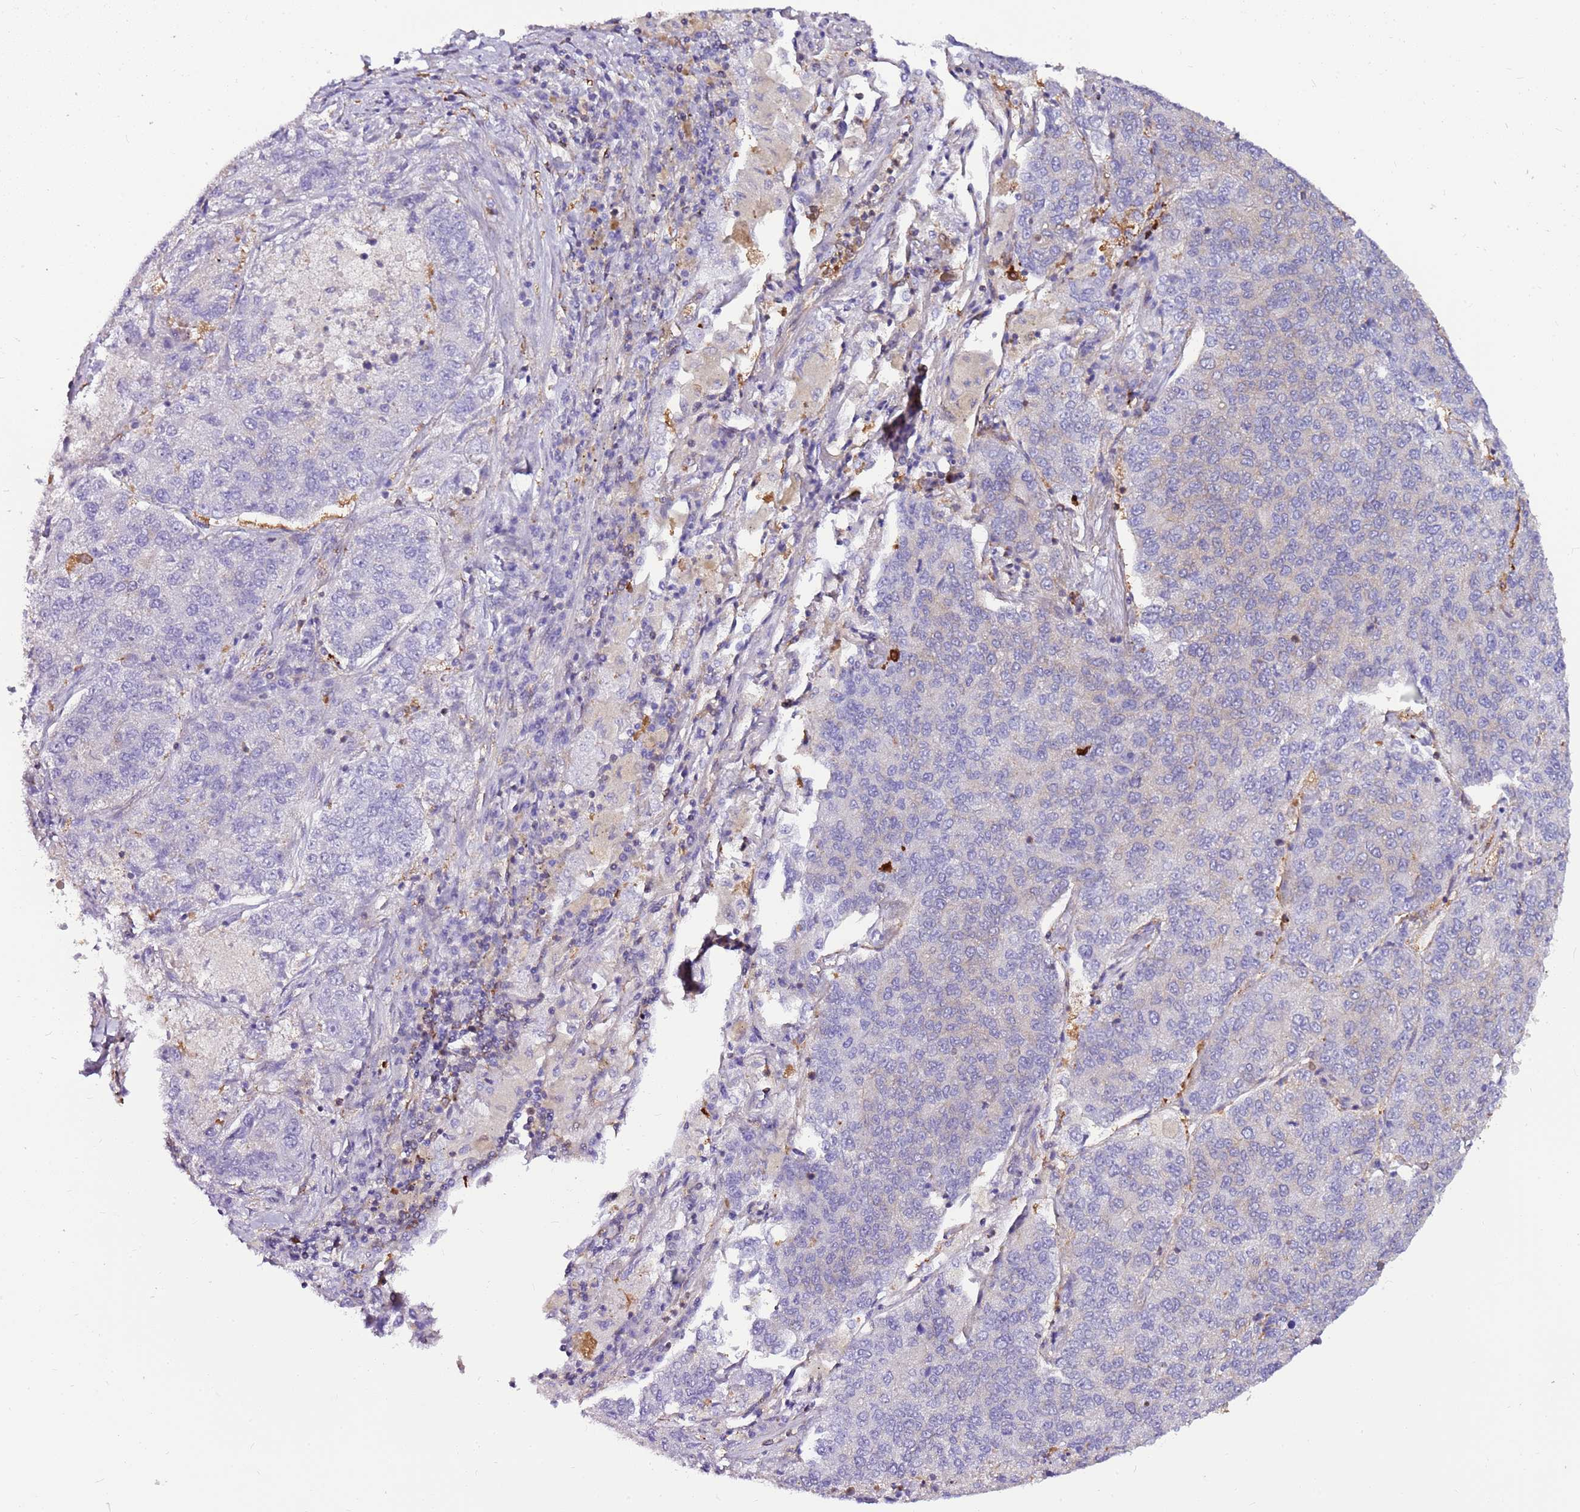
{"staining": {"intensity": "weak", "quantity": "25%-75%", "location": "cytoplasmic/membranous"}, "tissue": "lung cancer", "cell_type": "Tumor cells", "image_type": "cancer", "snomed": [{"axis": "morphology", "description": "Adenocarcinoma, NOS"}, {"axis": "topography", "description": "Lung"}], "caption": "A low amount of weak cytoplasmic/membranous expression is identified in about 25%-75% of tumor cells in lung cancer (adenocarcinoma) tissue.", "gene": "ATXN2L", "patient": {"sex": "male", "age": 49}}